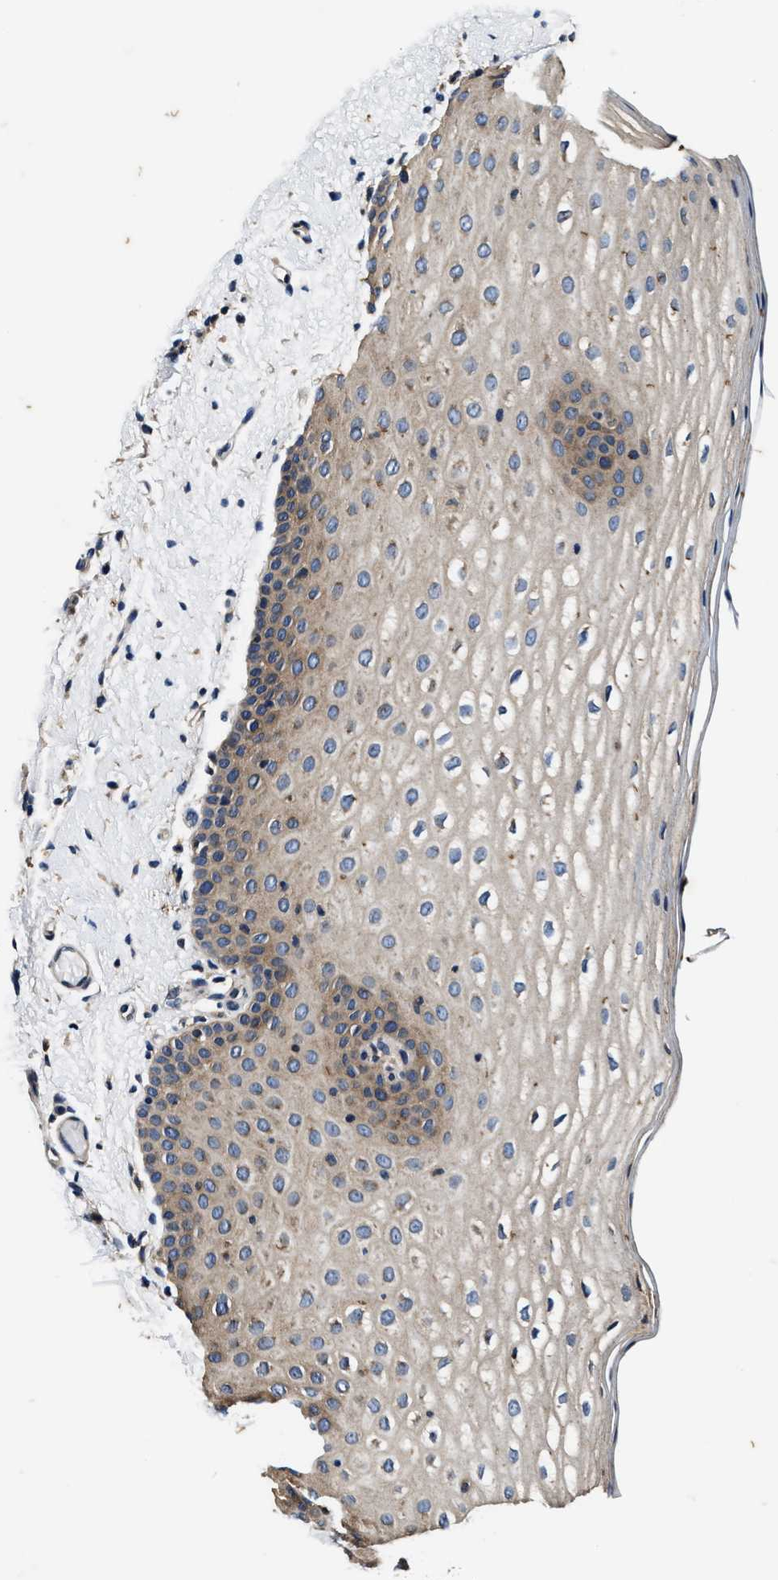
{"staining": {"intensity": "moderate", "quantity": ">75%", "location": "cytoplasmic/membranous"}, "tissue": "oral mucosa", "cell_type": "Squamous epithelial cells", "image_type": "normal", "snomed": [{"axis": "morphology", "description": "Normal tissue, NOS"}, {"axis": "topography", "description": "Skin"}, {"axis": "topography", "description": "Oral tissue"}], "caption": "Moderate cytoplasmic/membranous protein staining is seen in approximately >75% of squamous epithelial cells in oral mucosa. (brown staining indicates protein expression, while blue staining denotes nuclei).", "gene": "PI4KB", "patient": {"sex": "male", "age": 84}}